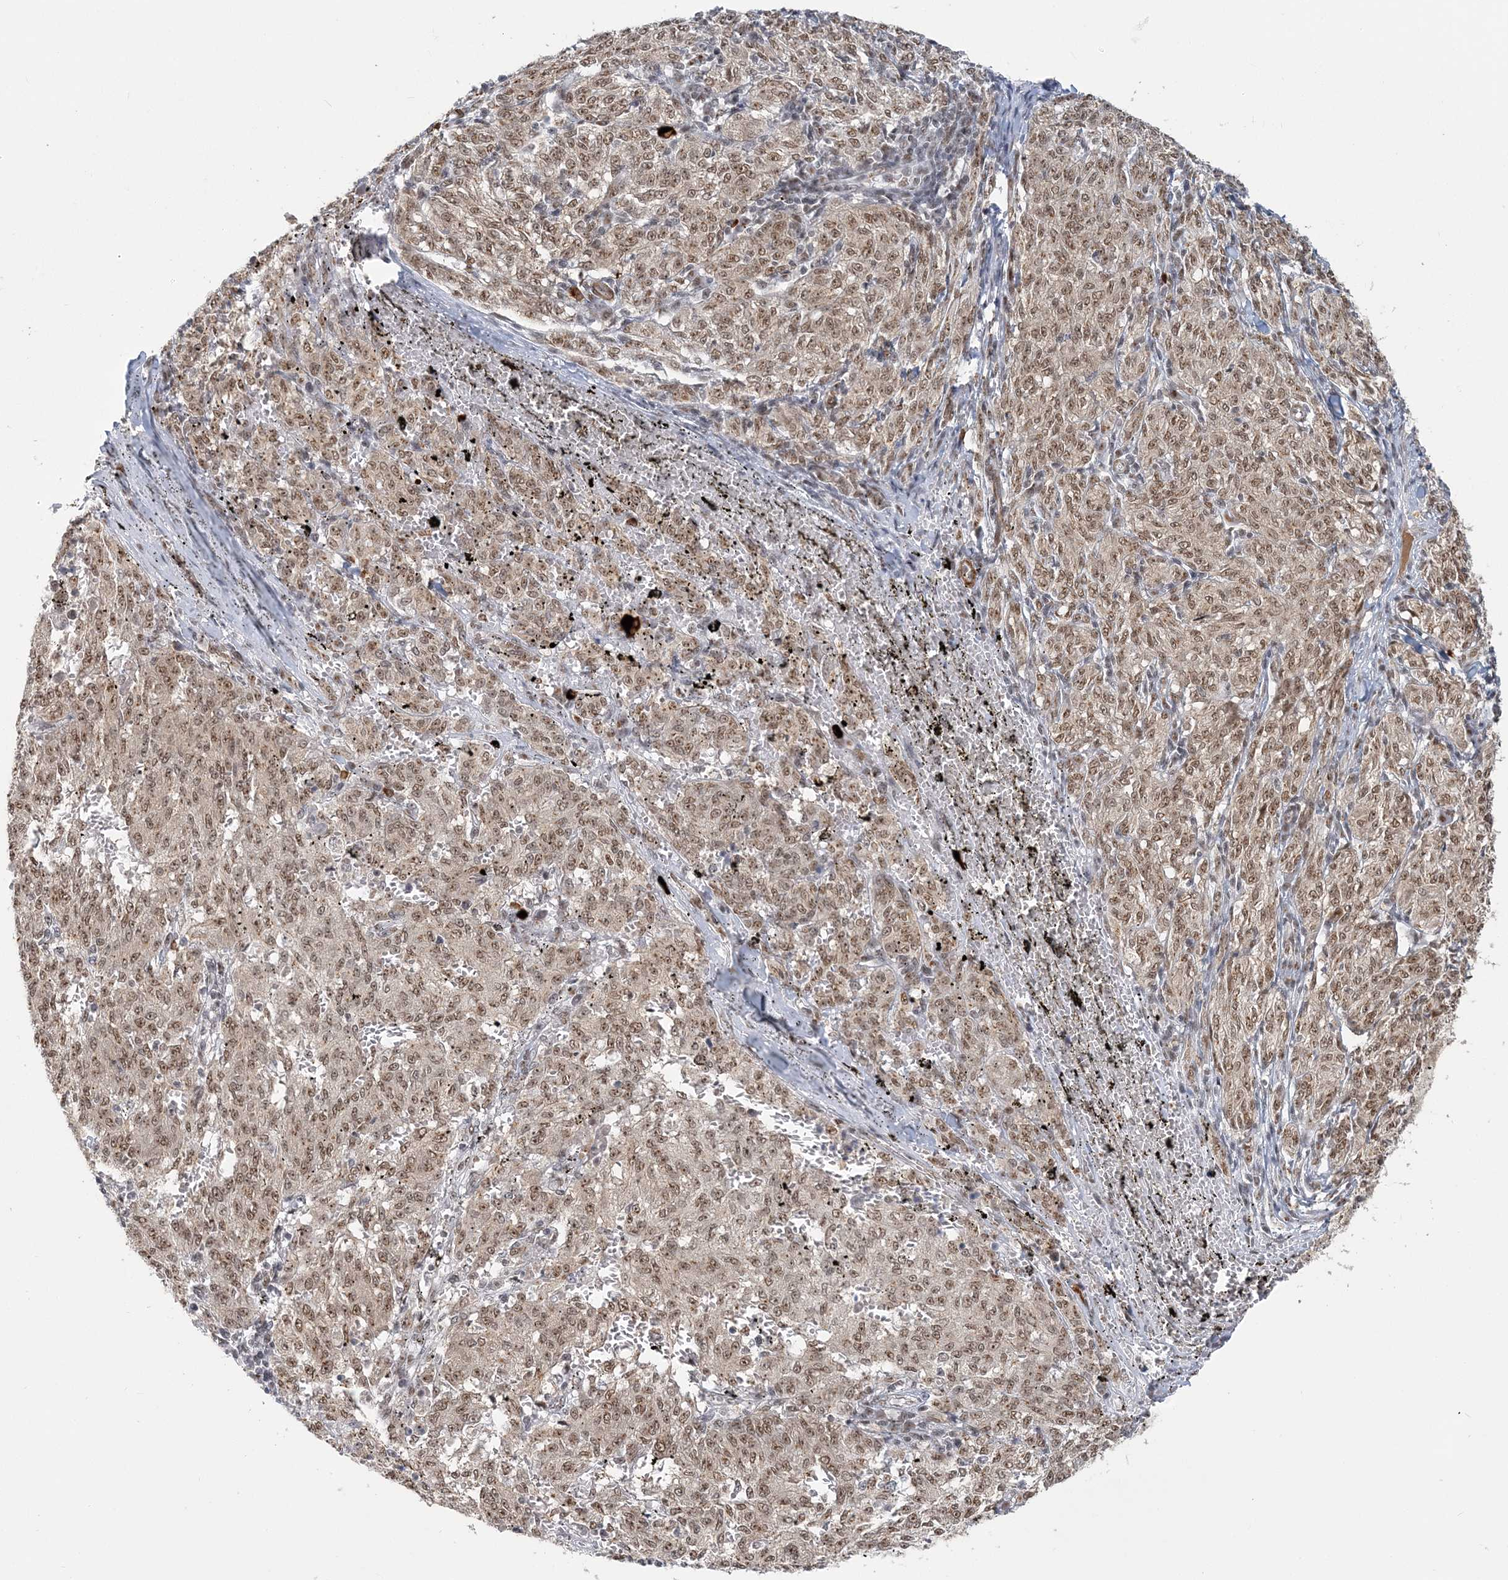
{"staining": {"intensity": "moderate", "quantity": ">75%", "location": "nuclear"}, "tissue": "melanoma", "cell_type": "Tumor cells", "image_type": "cancer", "snomed": [{"axis": "morphology", "description": "Malignant melanoma, NOS"}, {"axis": "topography", "description": "Skin"}], "caption": "Melanoma tissue displays moderate nuclear positivity in about >75% of tumor cells, visualized by immunohistochemistry.", "gene": "PLRG1", "patient": {"sex": "female", "age": 72}}